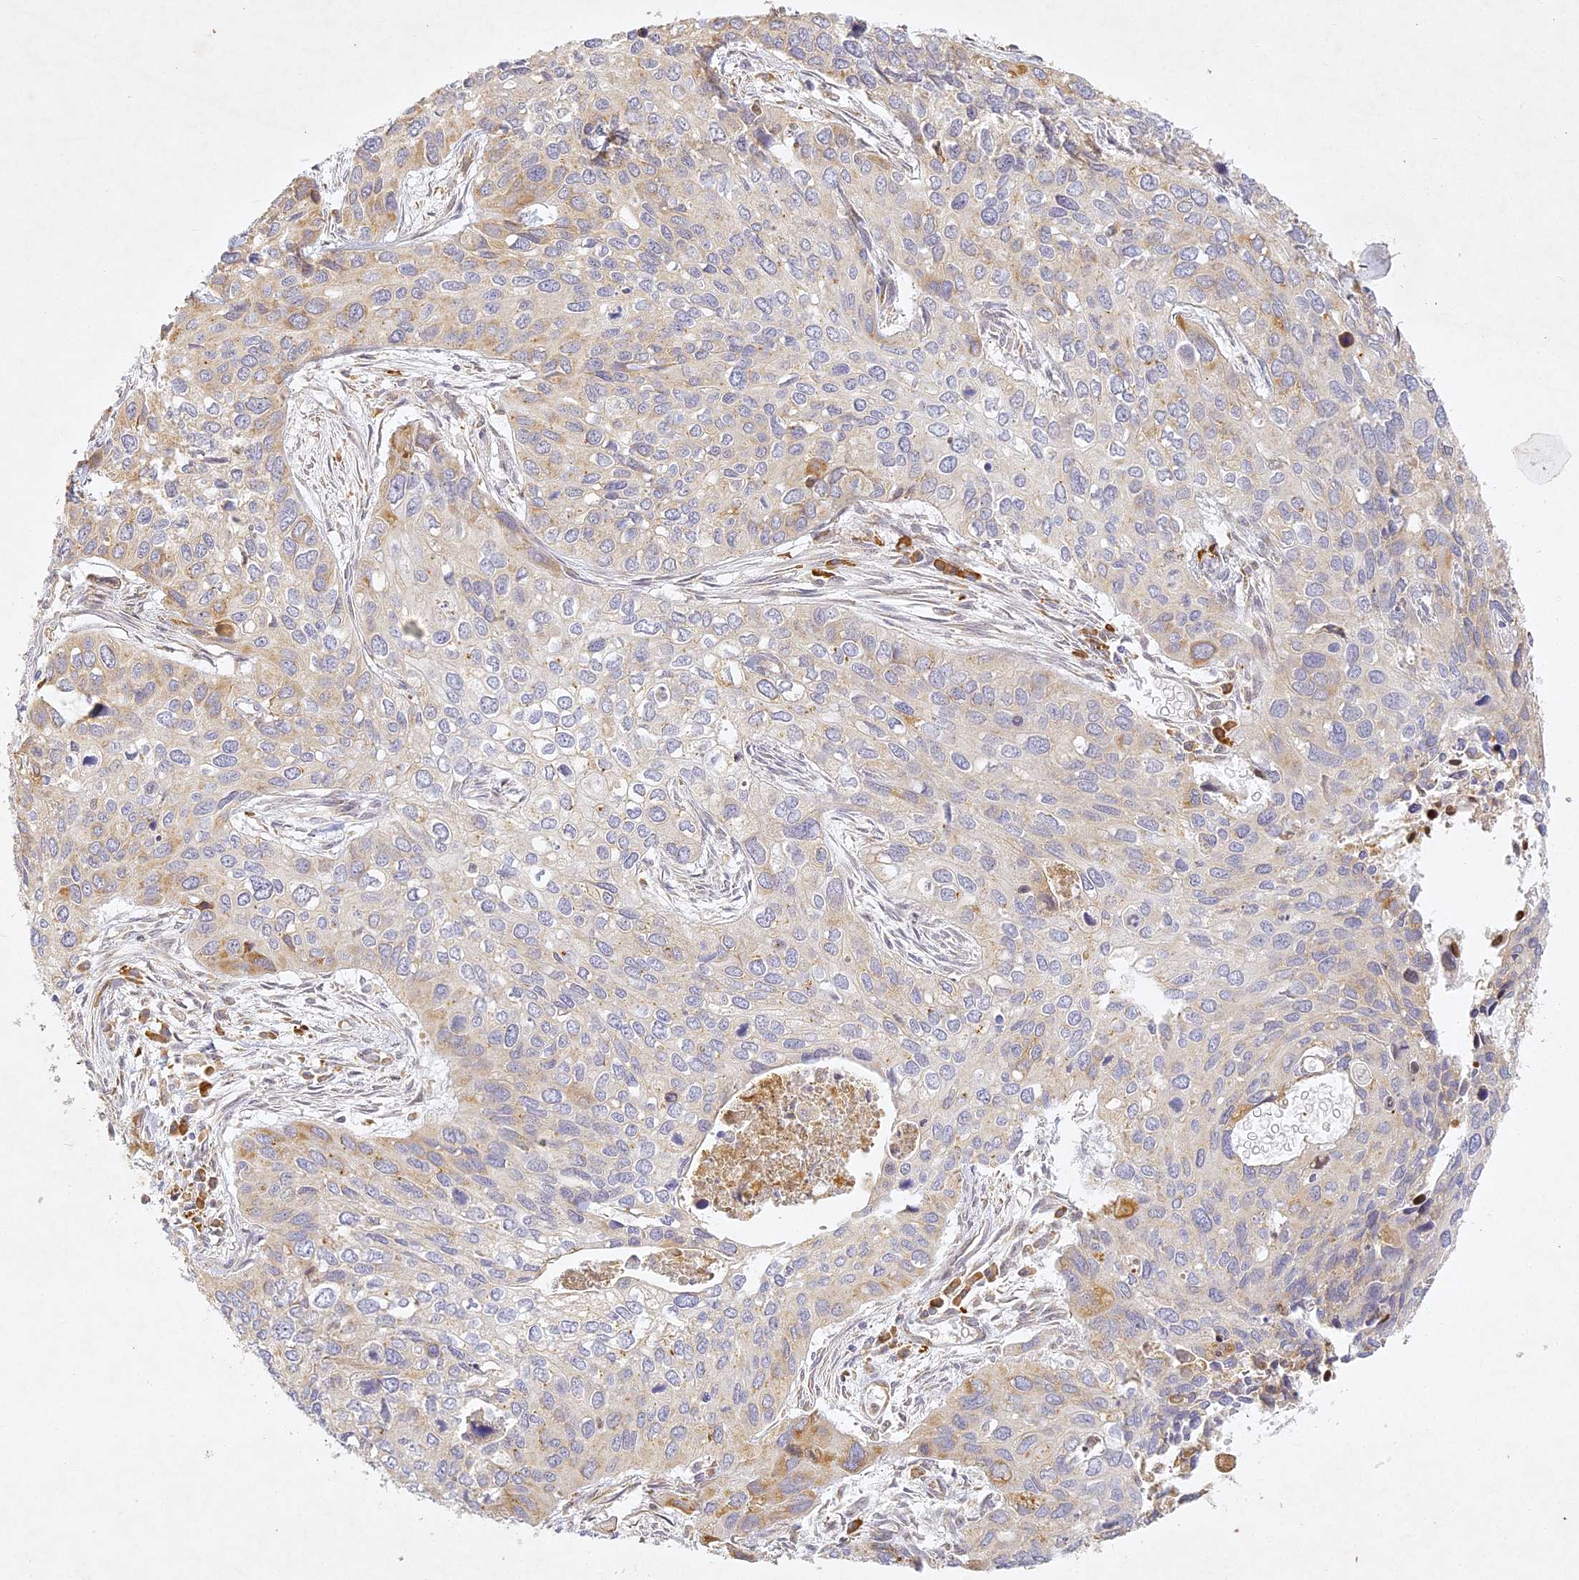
{"staining": {"intensity": "moderate", "quantity": "<25%", "location": "cytoplasmic/membranous"}, "tissue": "cervical cancer", "cell_type": "Tumor cells", "image_type": "cancer", "snomed": [{"axis": "morphology", "description": "Squamous cell carcinoma, NOS"}, {"axis": "topography", "description": "Cervix"}], "caption": "Moderate cytoplasmic/membranous staining is identified in about <25% of tumor cells in cervical squamous cell carcinoma. The staining was performed using DAB (3,3'-diaminobenzidine) to visualize the protein expression in brown, while the nuclei were stained in blue with hematoxylin (Magnification: 20x).", "gene": "SLC30A5", "patient": {"sex": "female", "age": 55}}